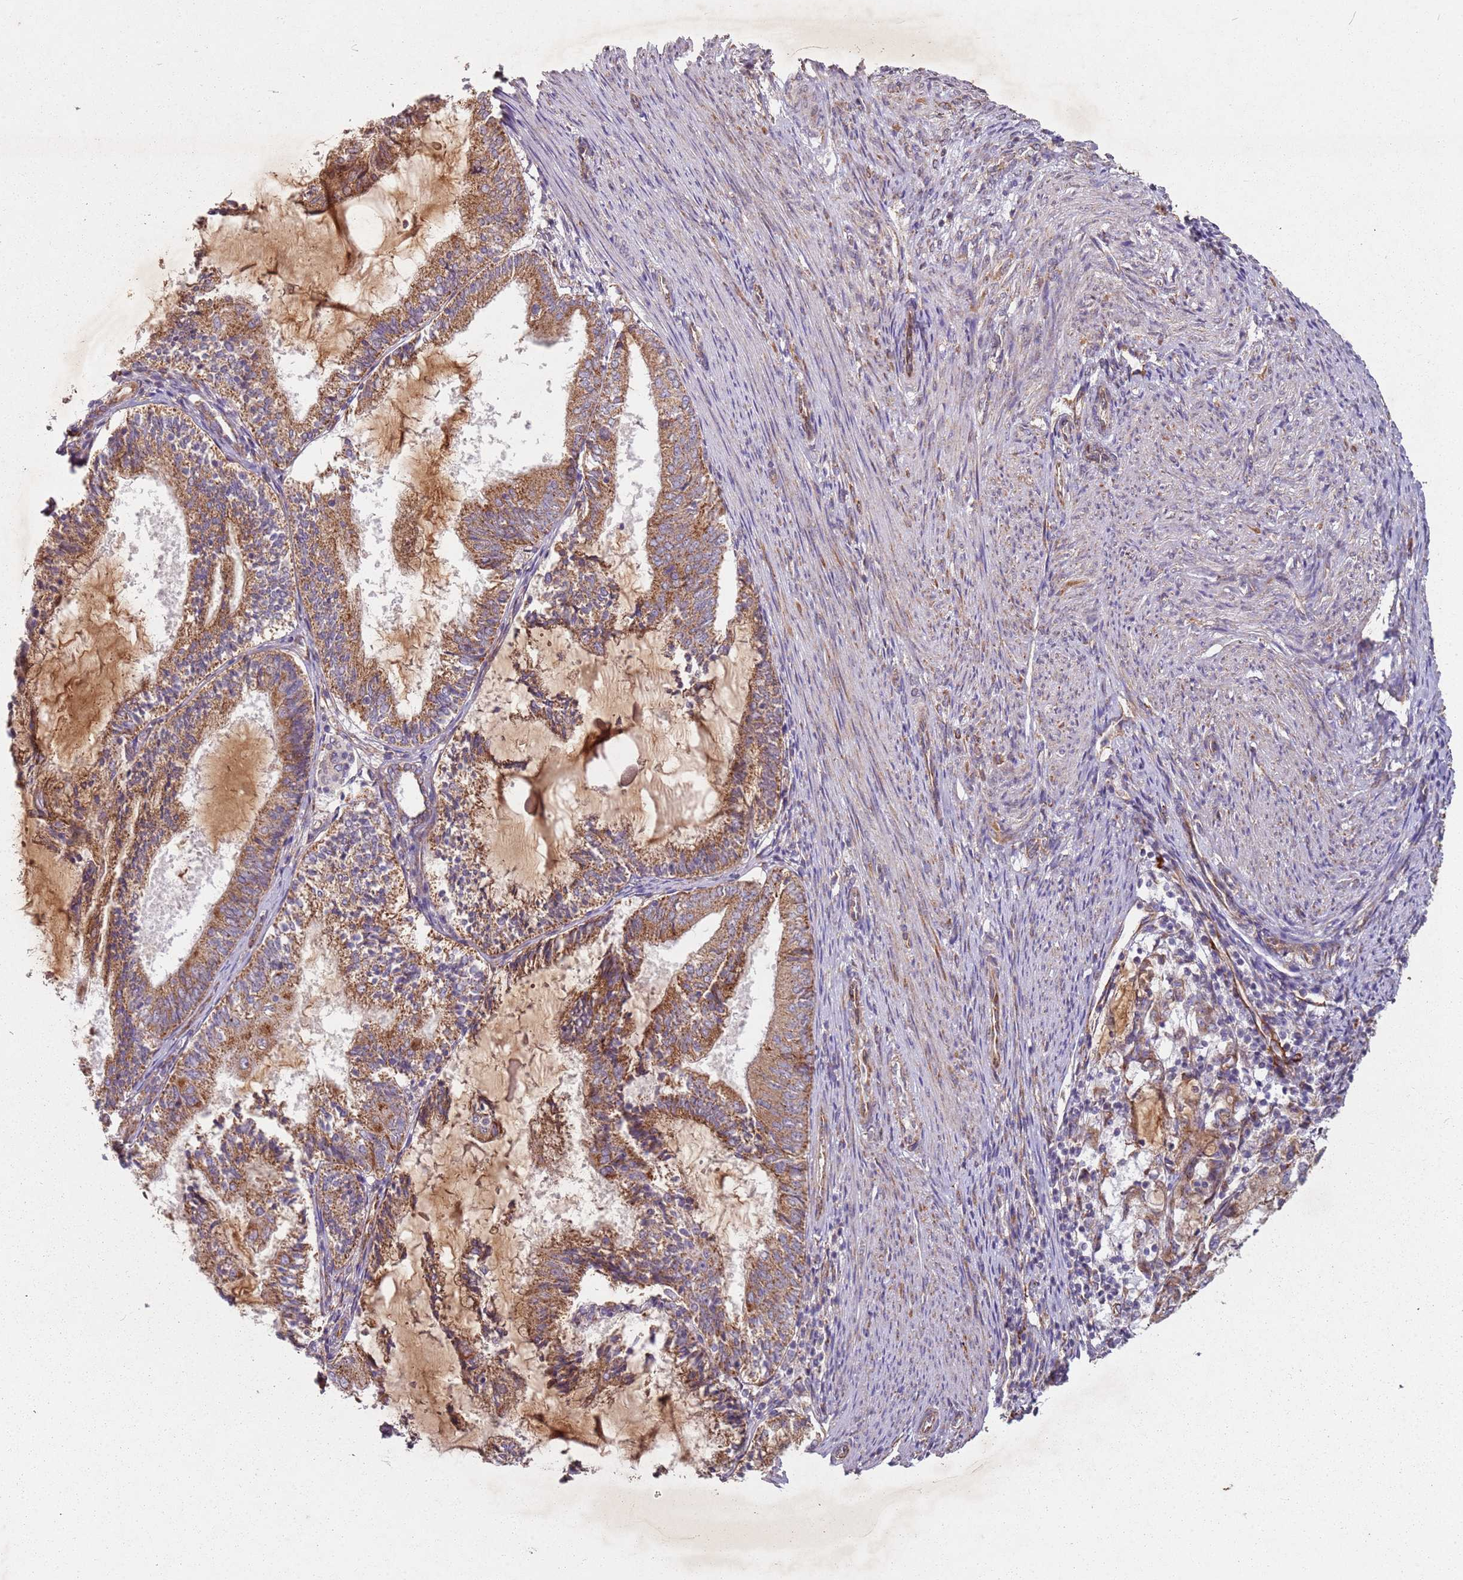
{"staining": {"intensity": "moderate", "quantity": ">75%", "location": "cytoplasmic/membranous"}, "tissue": "endometrial cancer", "cell_type": "Tumor cells", "image_type": "cancer", "snomed": [{"axis": "morphology", "description": "Adenocarcinoma, NOS"}, {"axis": "topography", "description": "Endometrium"}], "caption": "DAB immunohistochemical staining of human adenocarcinoma (endometrial) shows moderate cytoplasmic/membranous protein positivity in about >75% of tumor cells.", "gene": "ARFRP1", "patient": {"sex": "female", "age": 81}}